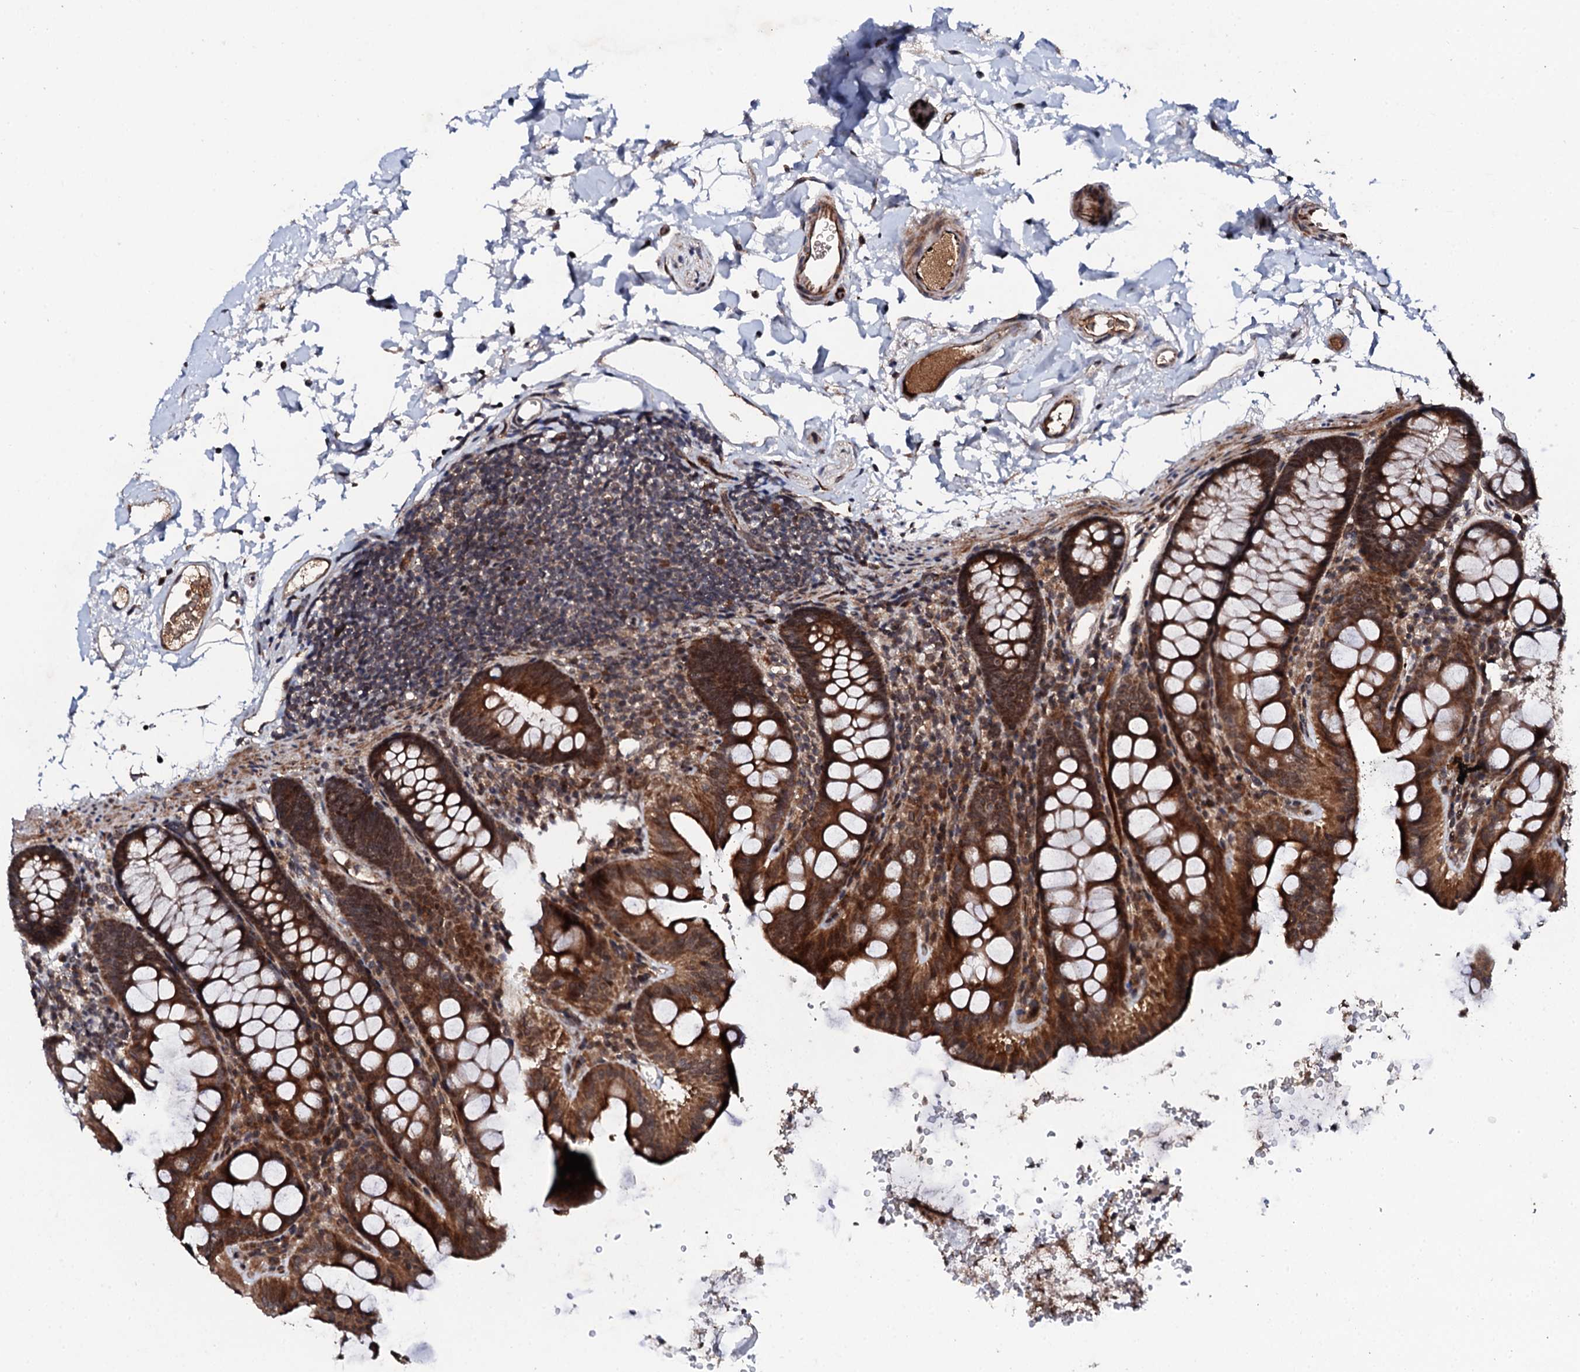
{"staining": {"intensity": "moderate", "quantity": ">75%", "location": "cytoplasmic/membranous"}, "tissue": "colon", "cell_type": "Endothelial cells", "image_type": "normal", "snomed": [{"axis": "morphology", "description": "Normal tissue, NOS"}, {"axis": "topography", "description": "Colon"}], "caption": "Colon stained for a protein (brown) displays moderate cytoplasmic/membranous positive positivity in approximately >75% of endothelial cells.", "gene": "FAM111A", "patient": {"sex": "male", "age": 75}}